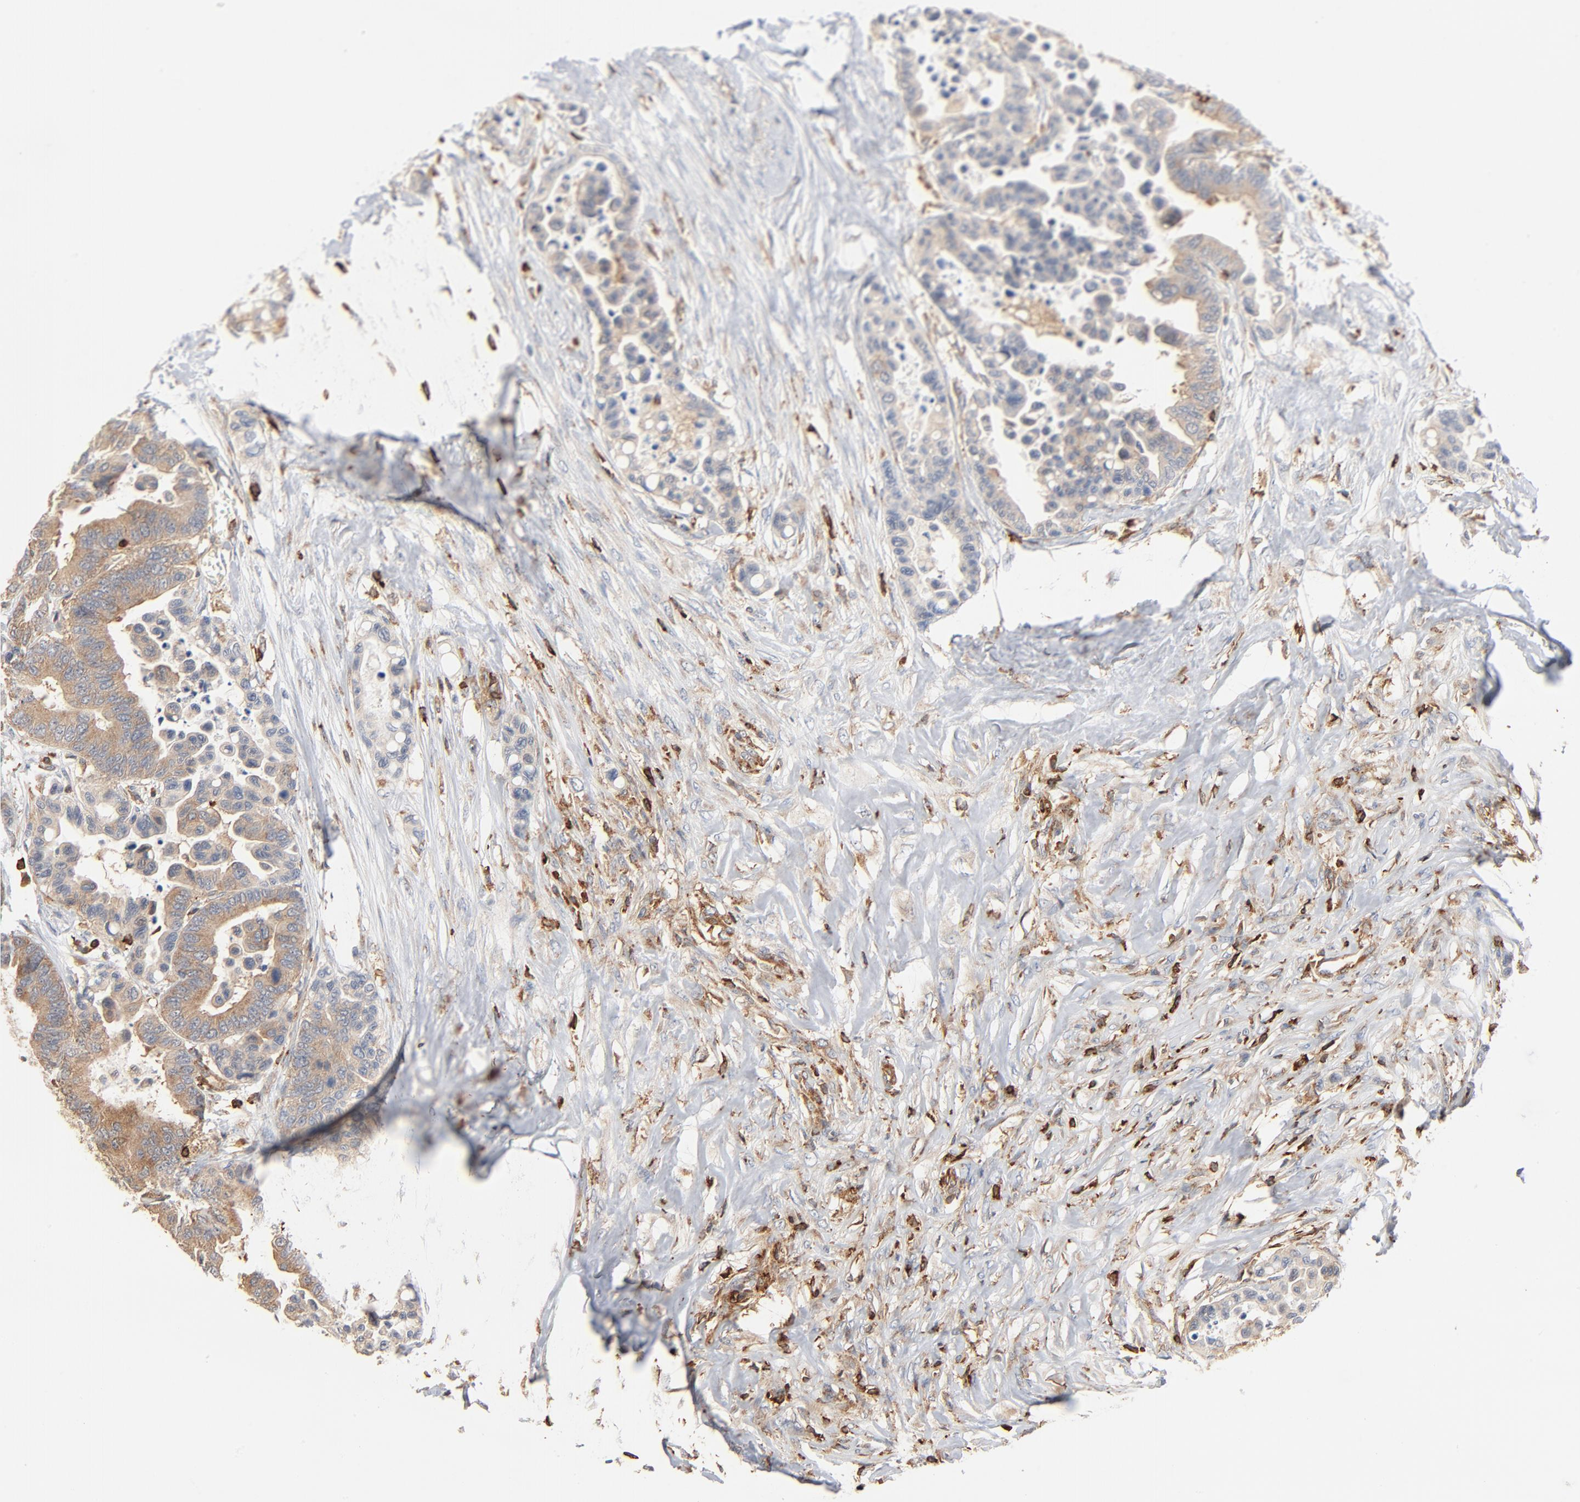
{"staining": {"intensity": "weak", "quantity": ">75%", "location": "cytoplasmic/membranous"}, "tissue": "colorectal cancer", "cell_type": "Tumor cells", "image_type": "cancer", "snomed": [{"axis": "morphology", "description": "Adenocarcinoma, NOS"}, {"axis": "topography", "description": "Colon"}], "caption": "Protein expression analysis of human adenocarcinoma (colorectal) reveals weak cytoplasmic/membranous positivity in approximately >75% of tumor cells. Using DAB (3,3'-diaminobenzidine) (brown) and hematoxylin (blue) stains, captured at high magnification using brightfield microscopy.", "gene": "SH3KBP1", "patient": {"sex": "male", "age": 82}}